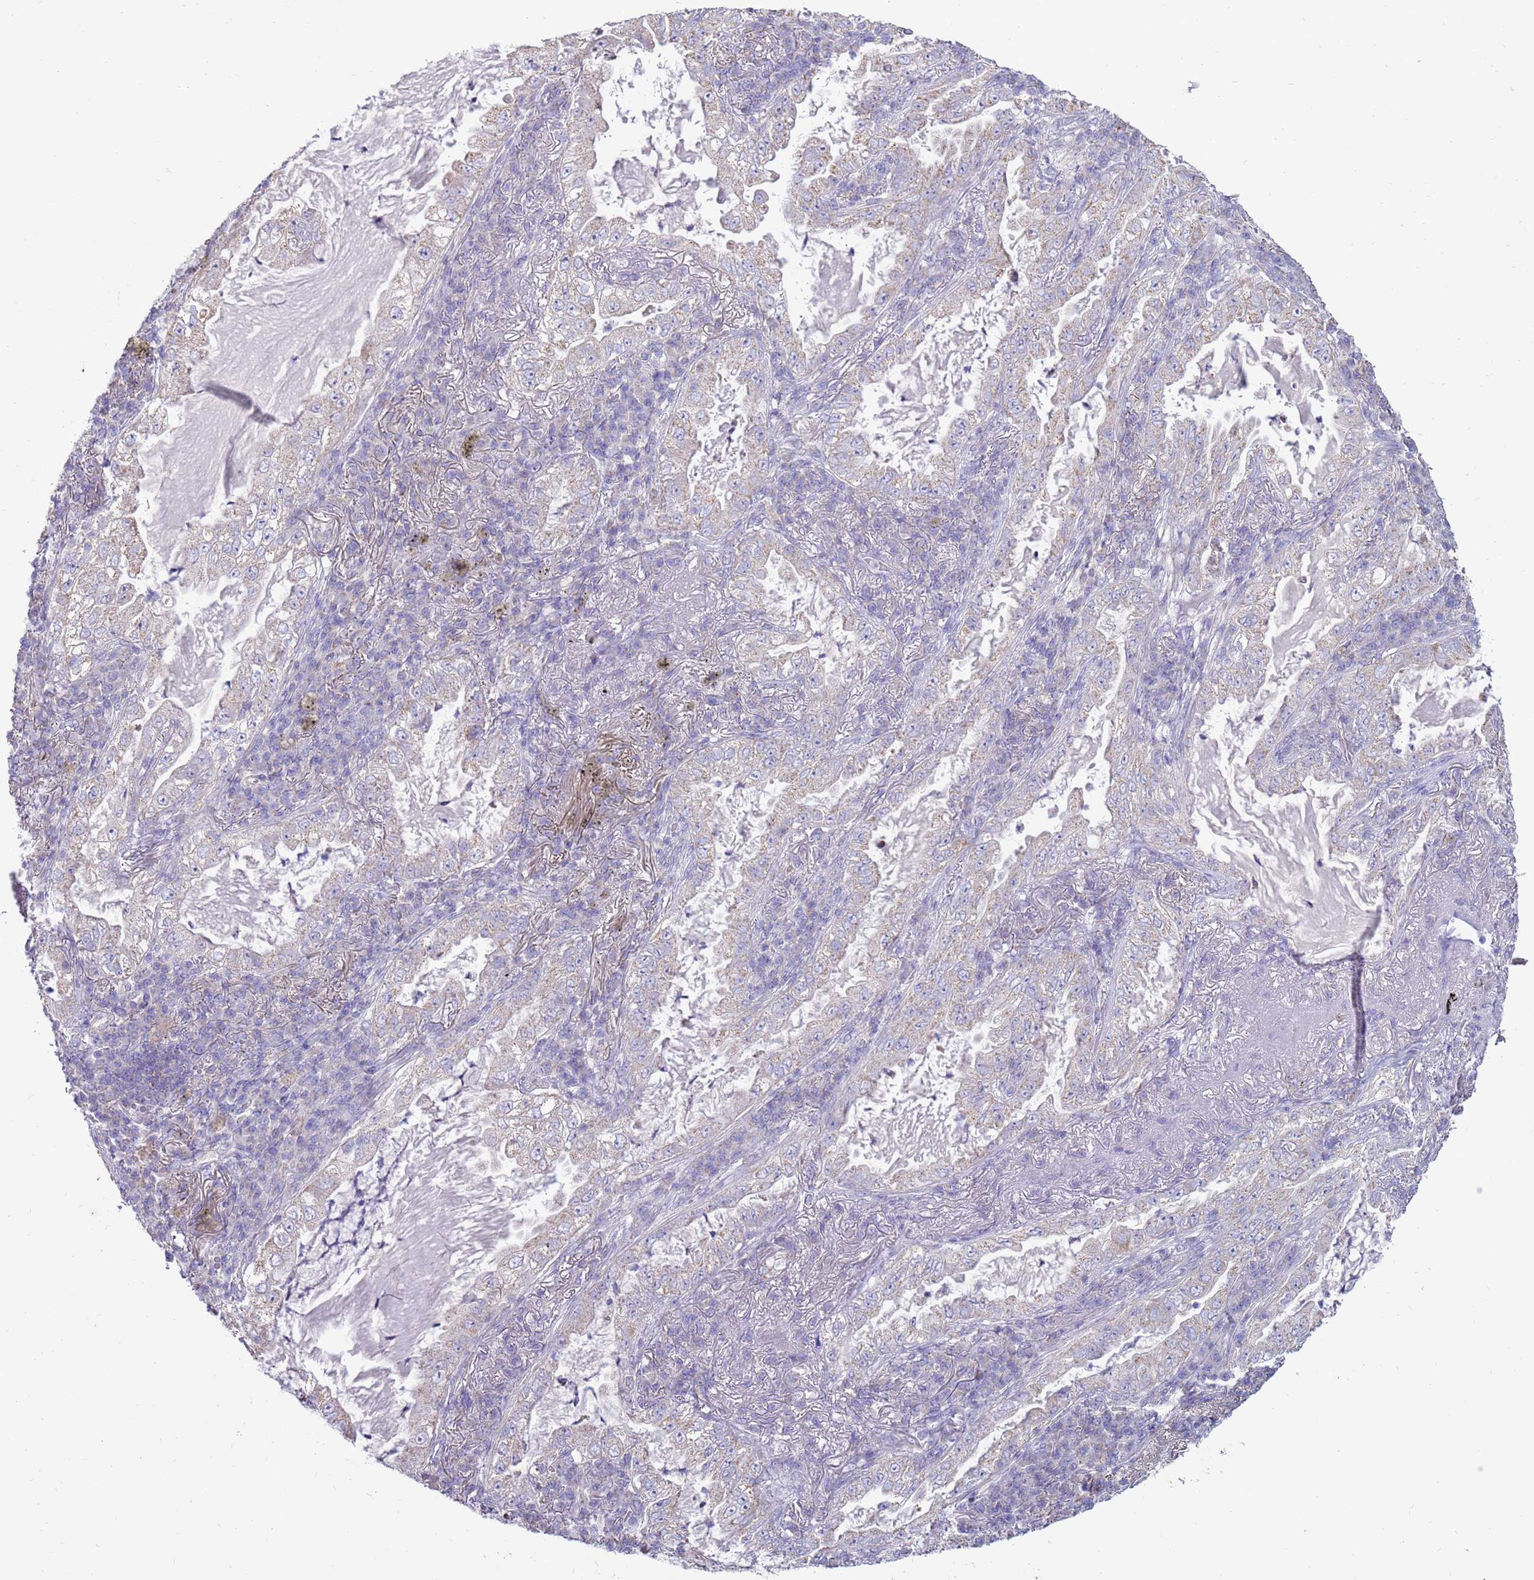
{"staining": {"intensity": "negative", "quantity": "none", "location": "none"}, "tissue": "lung cancer", "cell_type": "Tumor cells", "image_type": "cancer", "snomed": [{"axis": "morphology", "description": "Adenocarcinoma, NOS"}, {"axis": "topography", "description": "Lung"}], "caption": "Immunohistochemistry (IHC) image of neoplastic tissue: adenocarcinoma (lung) stained with DAB (3,3'-diaminobenzidine) displays no significant protein positivity in tumor cells.", "gene": "TRAPPC4", "patient": {"sex": "female", "age": 73}}